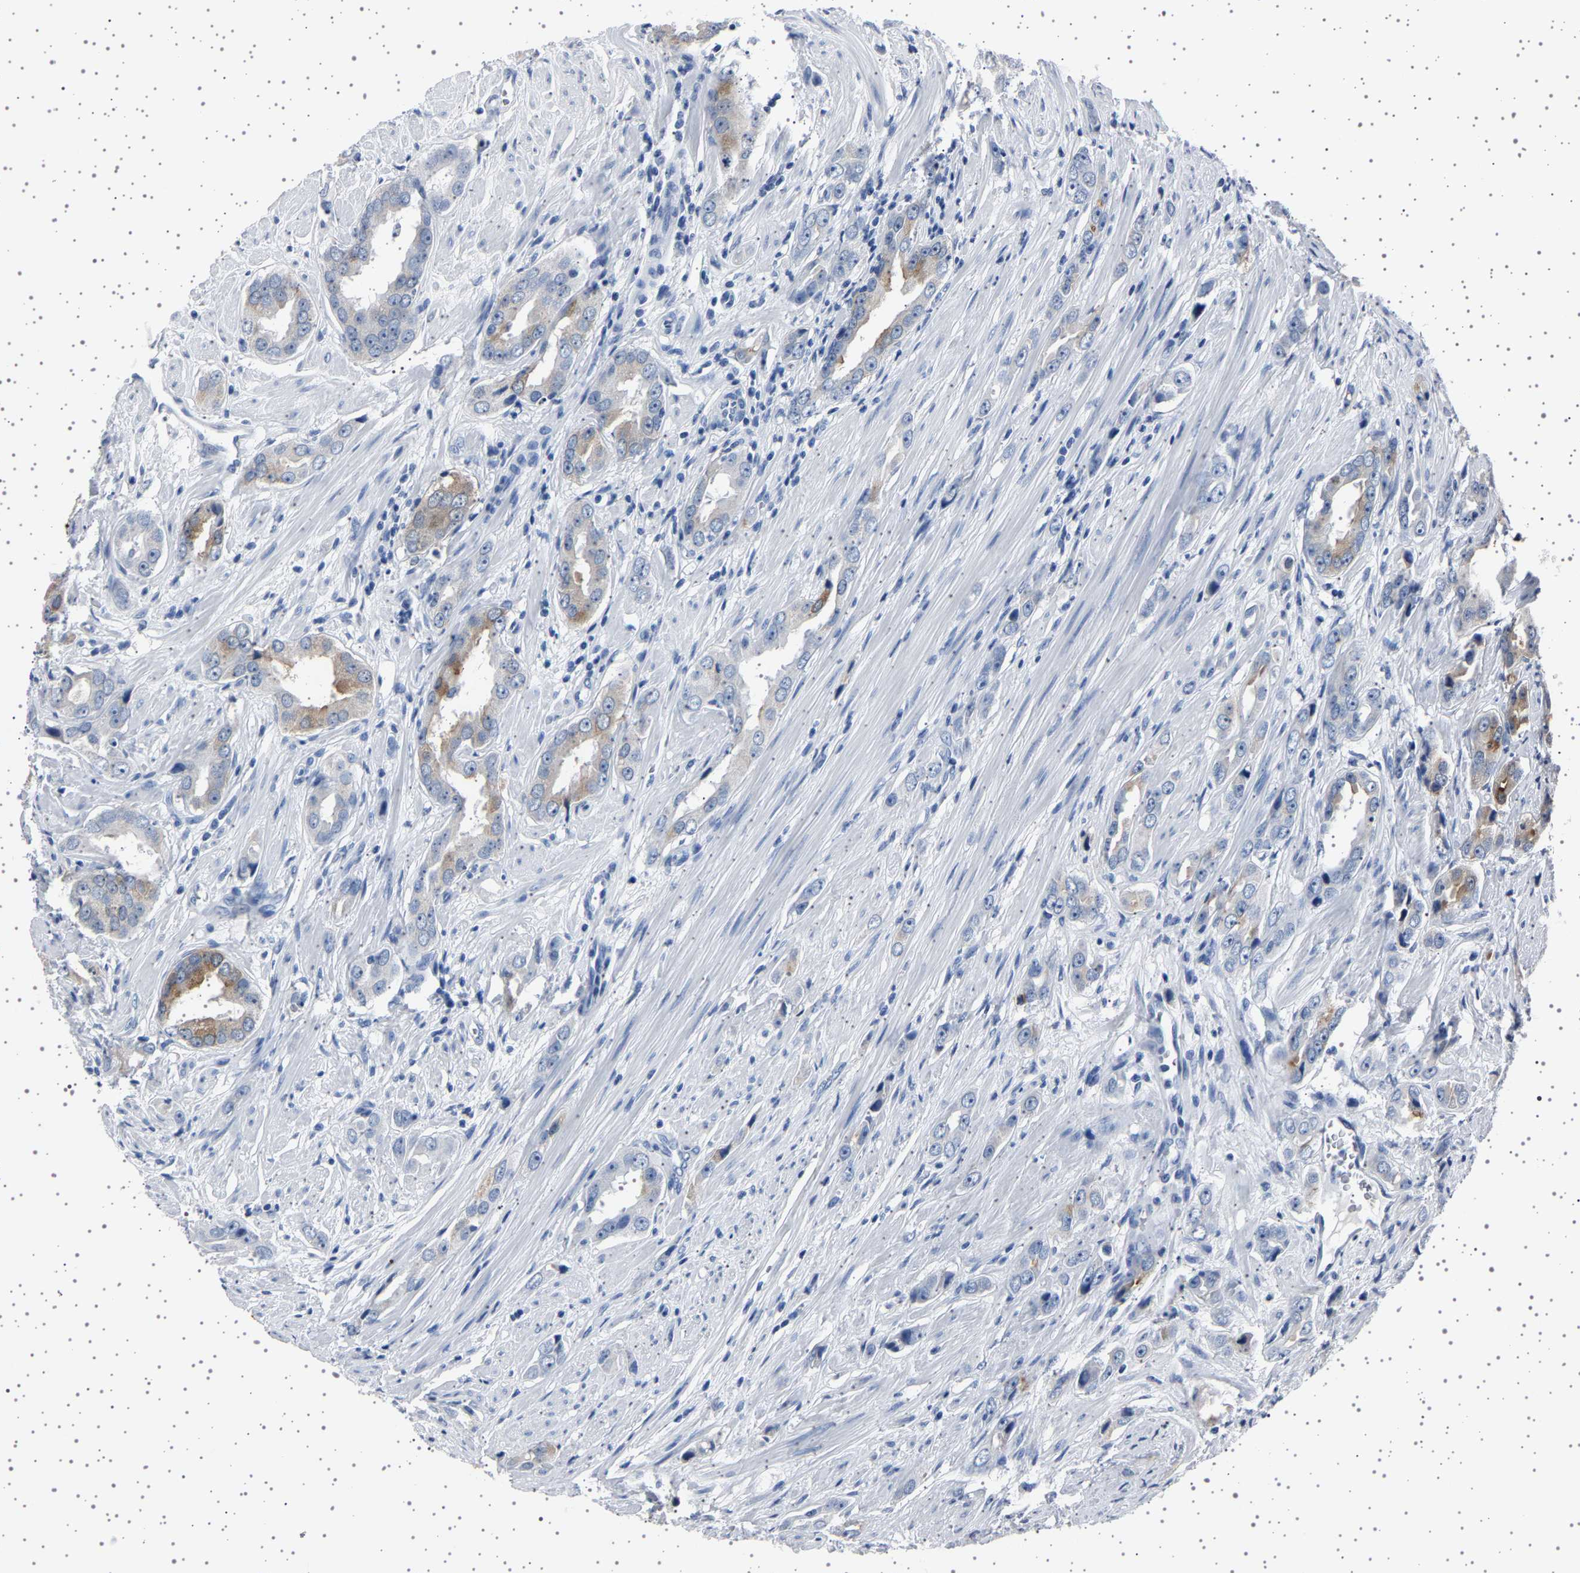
{"staining": {"intensity": "weak", "quantity": "<25%", "location": "cytoplasmic/membranous"}, "tissue": "prostate cancer", "cell_type": "Tumor cells", "image_type": "cancer", "snomed": [{"axis": "morphology", "description": "Adenocarcinoma, Medium grade"}, {"axis": "topography", "description": "Prostate"}], "caption": "High magnification brightfield microscopy of prostate medium-grade adenocarcinoma stained with DAB (3,3'-diaminobenzidine) (brown) and counterstained with hematoxylin (blue): tumor cells show no significant expression.", "gene": "TFF3", "patient": {"sex": "male", "age": 53}}